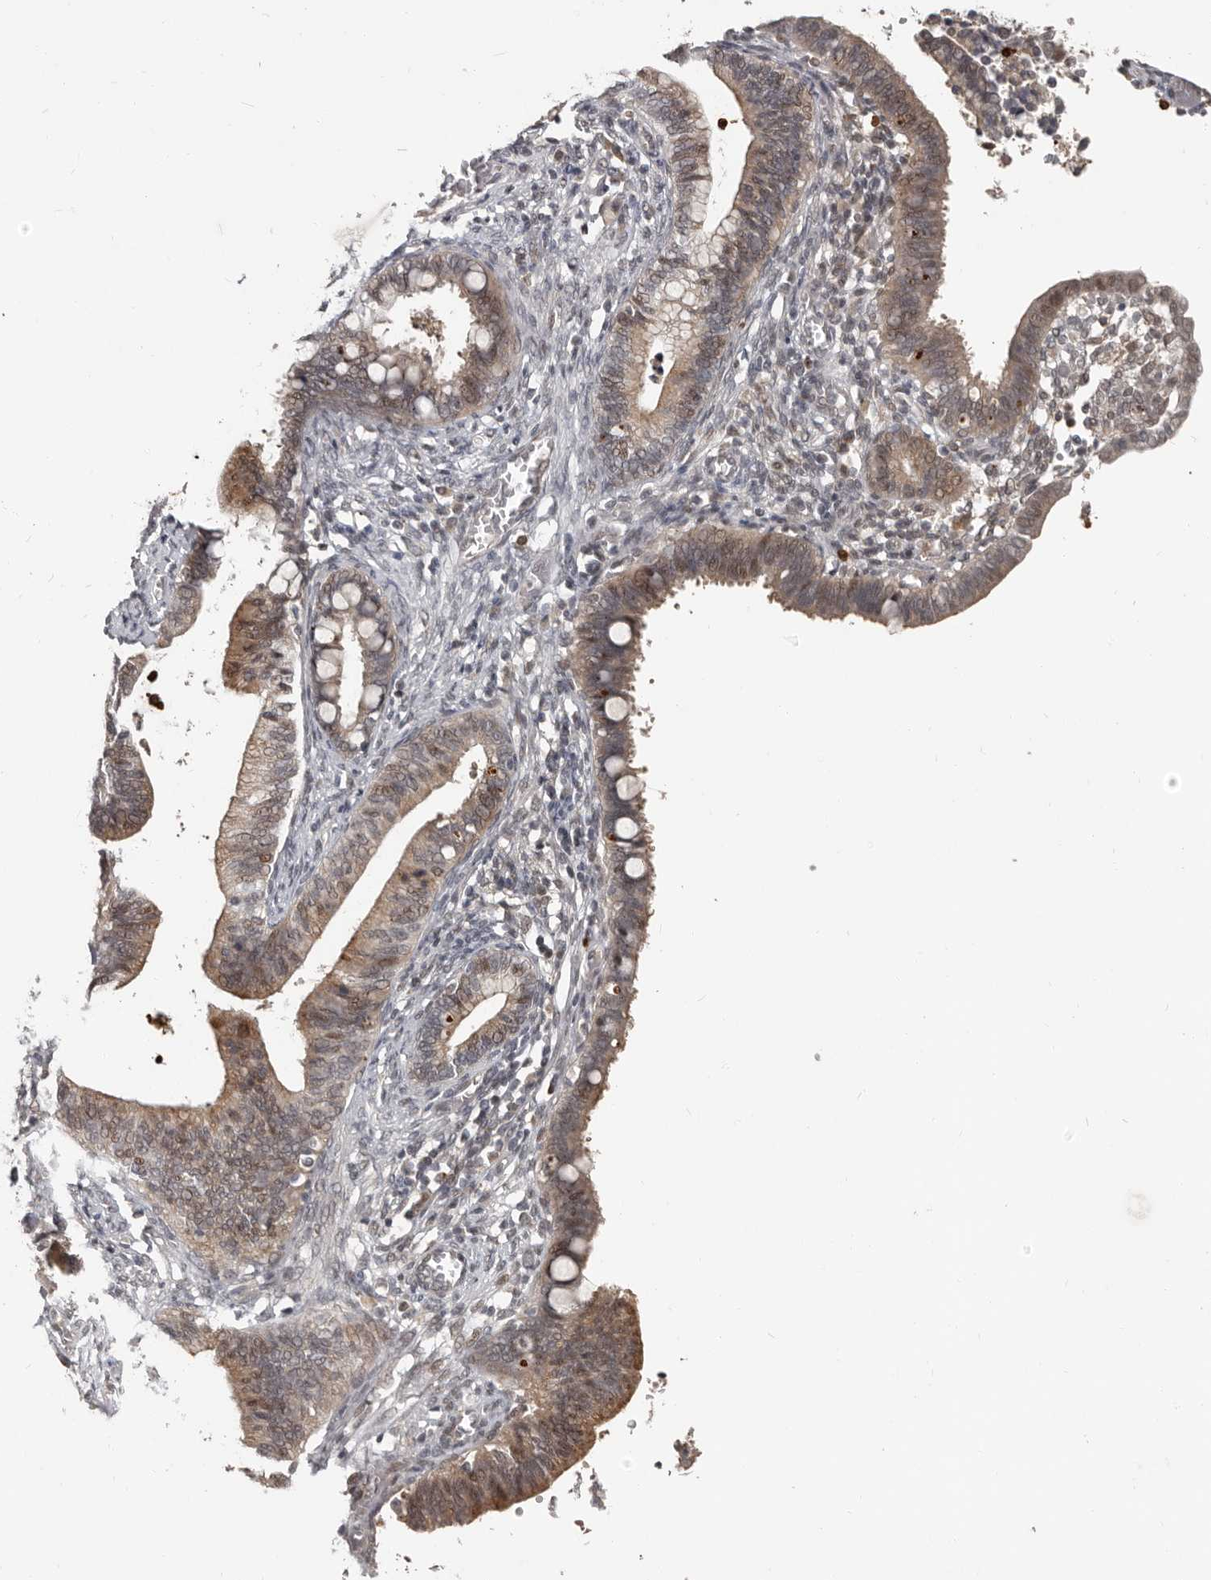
{"staining": {"intensity": "moderate", "quantity": ">75%", "location": "cytoplasmic/membranous,nuclear"}, "tissue": "cervical cancer", "cell_type": "Tumor cells", "image_type": "cancer", "snomed": [{"axis": "morphology", "description": "Adenocarcinoma, NOS"}, {"axis": "topography", "description": "Cervix"}], "caption": "An immunohistochemistry image of tumor tissue is shown. Protein staining in brown highlights moderate cytoplasmic/membranous and nuclear positivity in cervical adenocarcinoma within tumor cells. The staining was performed using DAB to visualize the protein expression in brown, while the nuclei were stained in blue with hematoxylin (Magnification: 20x).", "gene": "APOL6", "patient": {"sex": "female", "age": 44}}